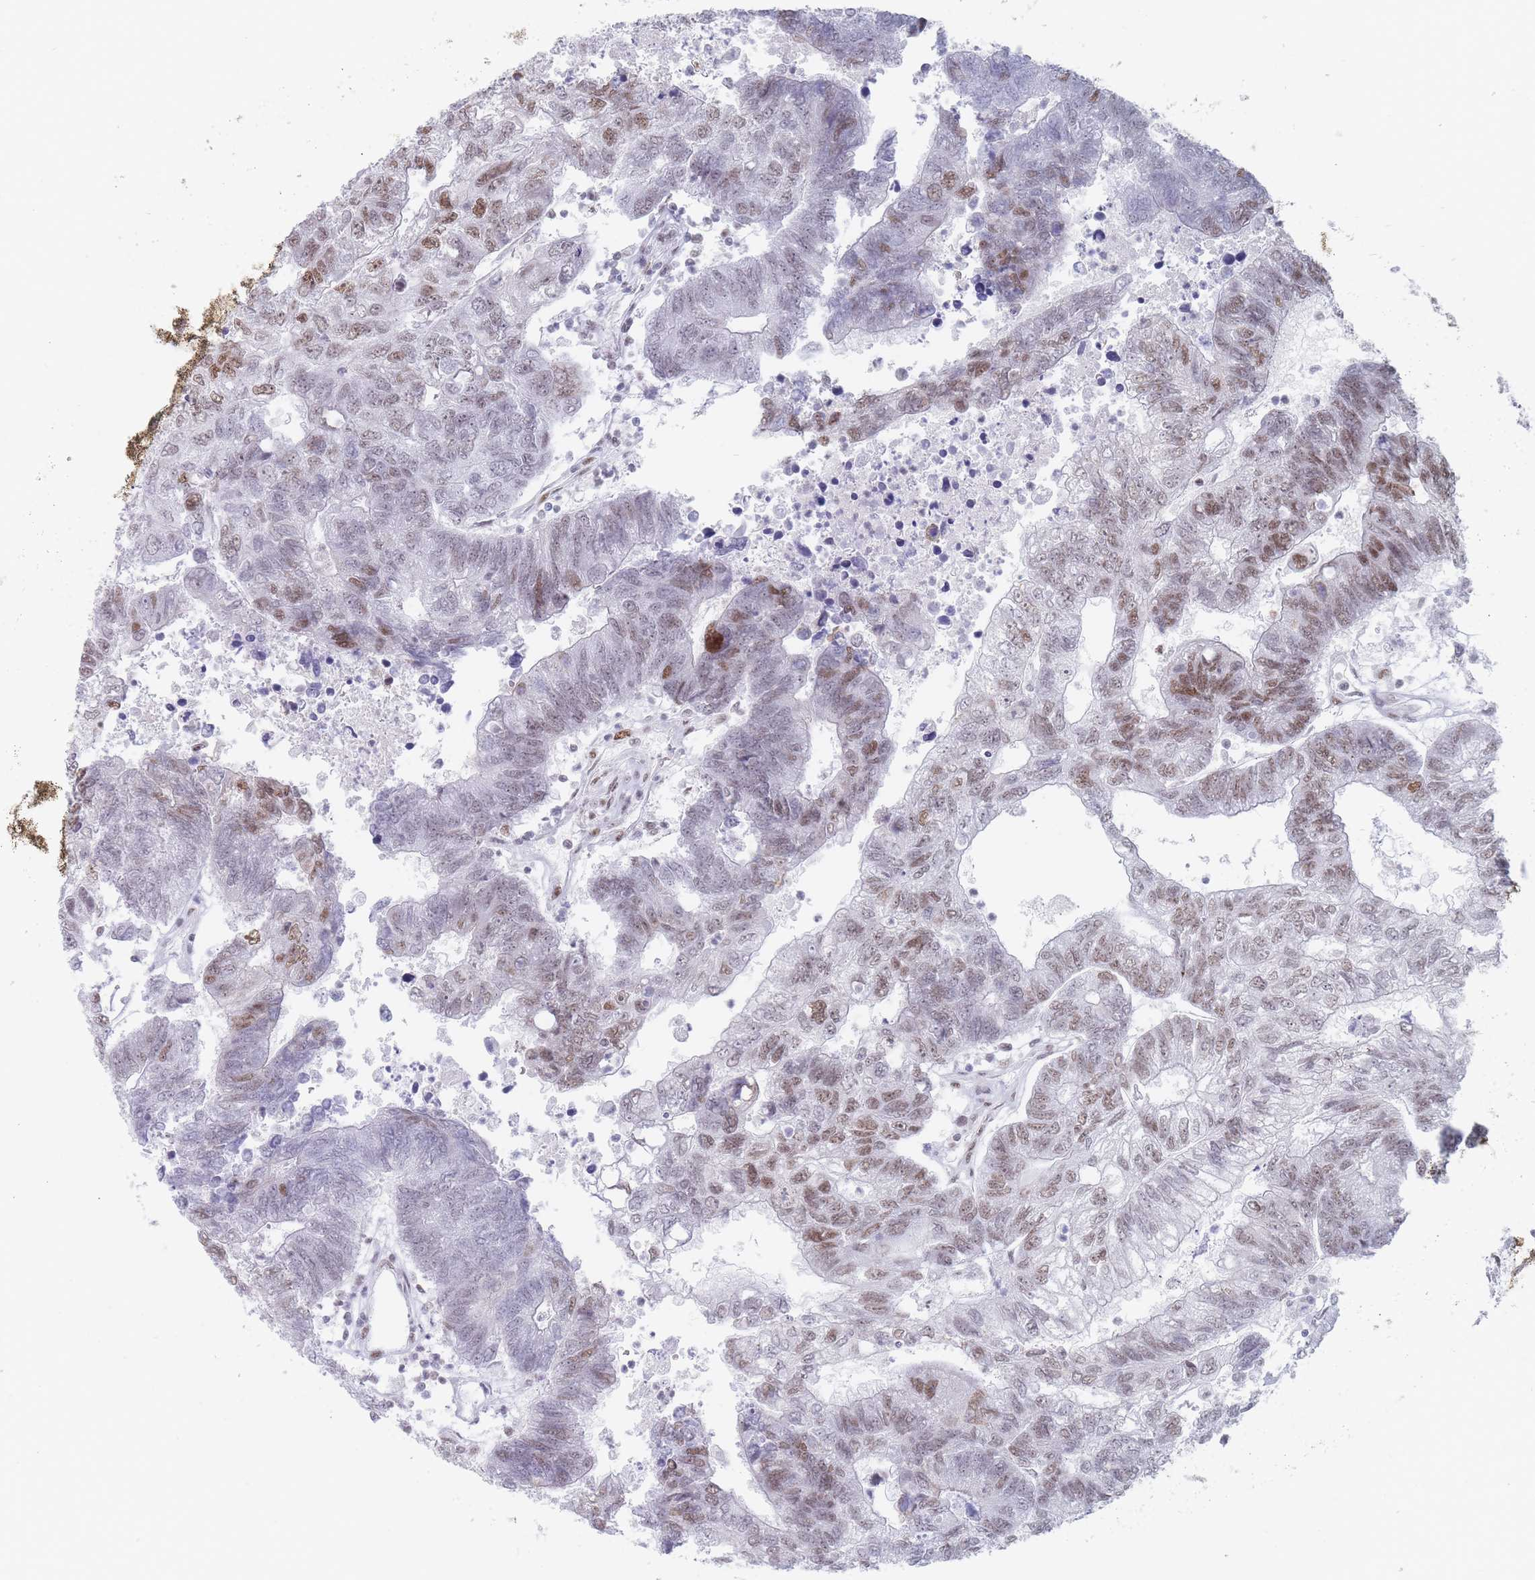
{"staining": {"intensity": "moderate", "quantity": "25%-75%", "location": "nuclear"}, "tissue": "colorectal cancer", "cell_type": "Tumor cells", "image_type": "cancer", "snomed": [{"axis": "morphology", "description": "Adenocarcinoma, NOS"}, {"axis": "topography", "description": "Colon"}], "caption": "Moderate nuclear protein positivity is seen in approximately 25%-75% of tumor cells in colorectal adenocarcinoma.", "gene": "SAFB2", "patient": {"sex": "female", "age": 48}}